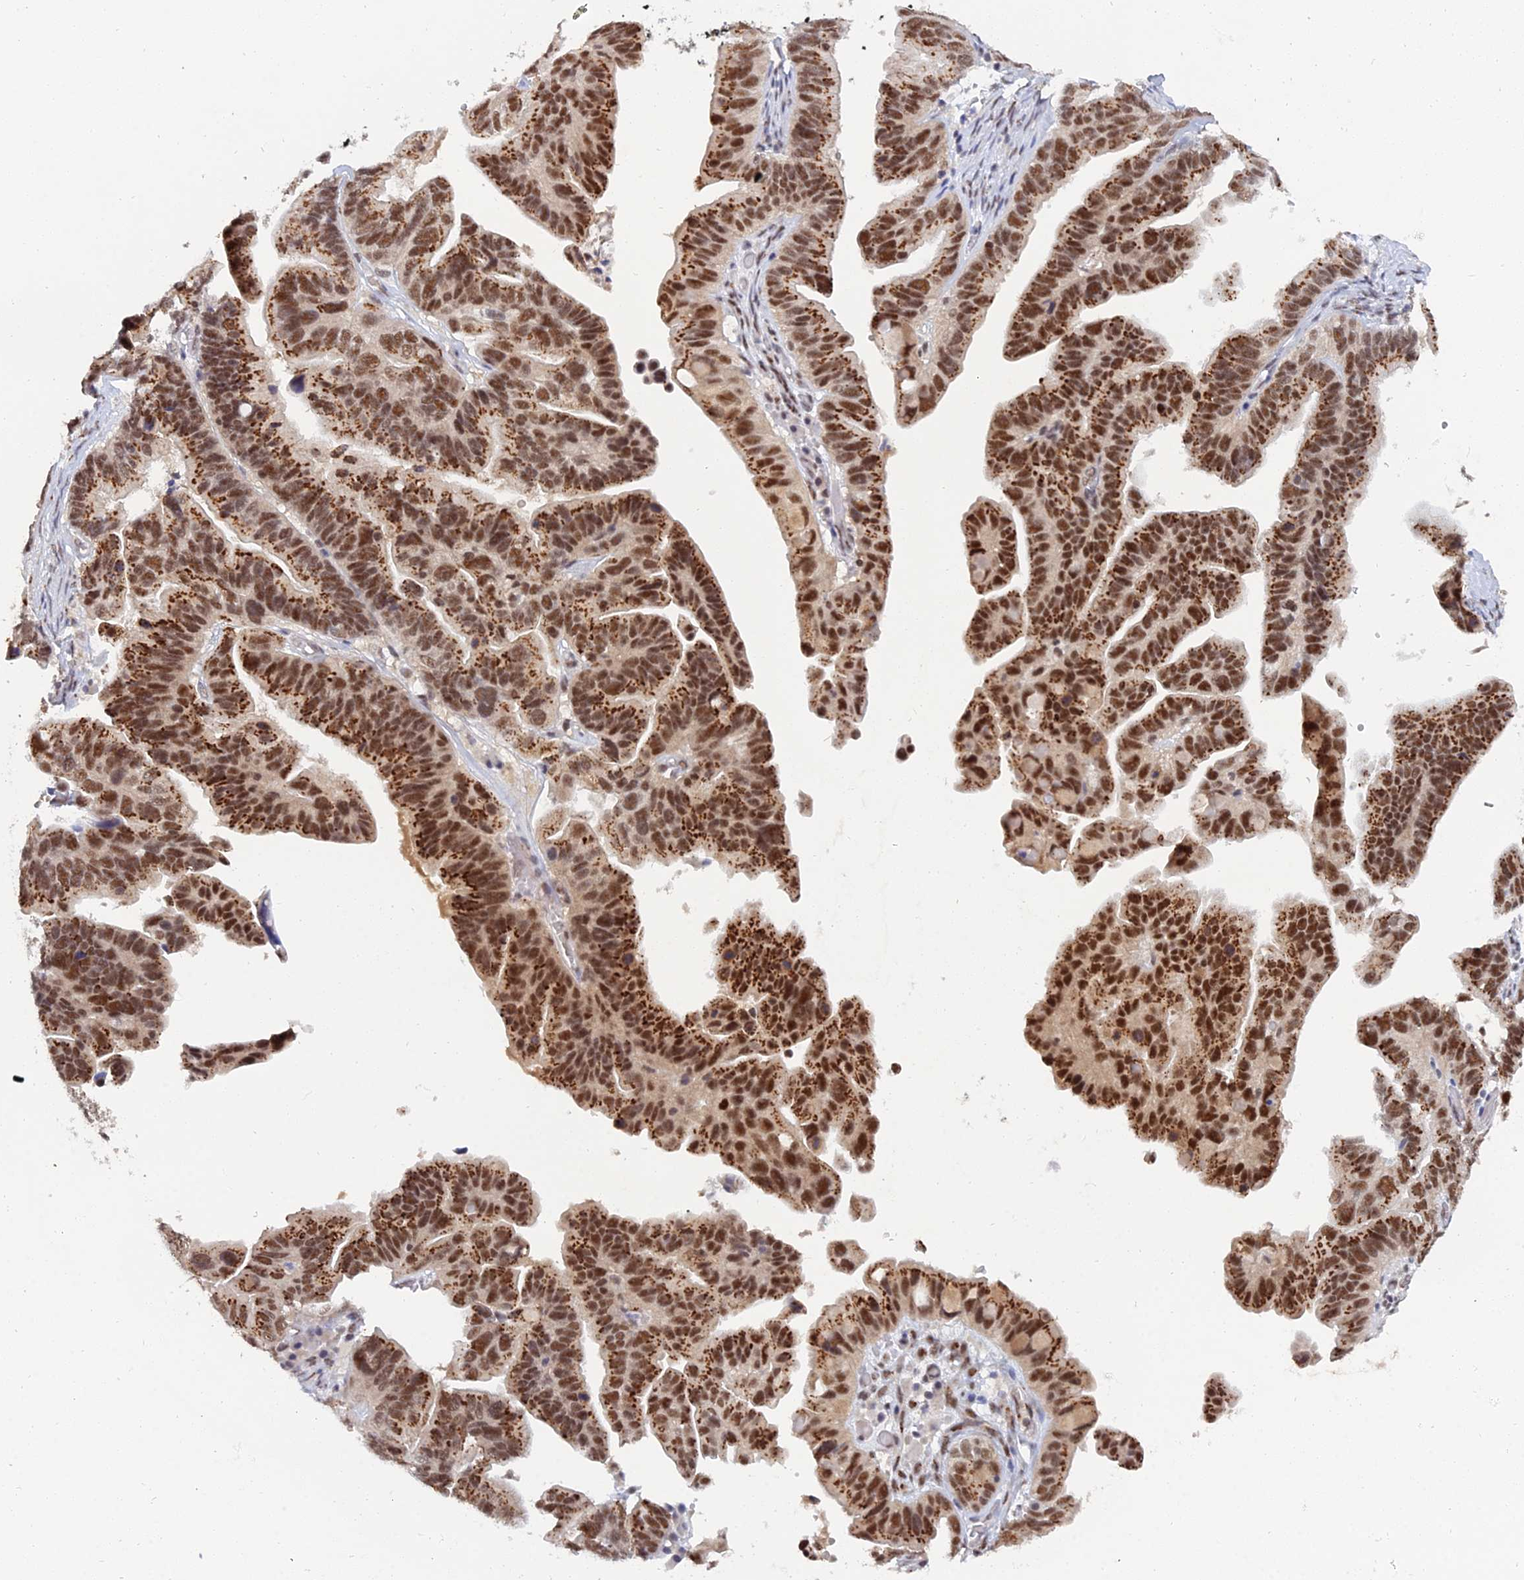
{"staining": {"intensity": "strong", "quantity": ">75%", "location": "cytoplasmic/membranous,nuclear"}, "tissue": "ovarian cancer", "cell_type": "Tumor cells", "image_type": "cancer", "snomed": [{"axis": "morphology", "description": "Cystadenocarcinoma, serous, NOS"}, {"axis": "topography", "description": "Ovary"}], "caption": "Immunohistochemistry micrograph of neoplastic tissue: human ovarian serous cystadenocarcinoma stained using IHC displays high levels of strong protein expression localized specifically in the cytoplasmic/membranous and nuclear of tumor cells, appearing as a cytoplasmic/membranous and nuclear brown color.", "gene": "THOC3", "patient": {"sex": "female", "age": 56}}